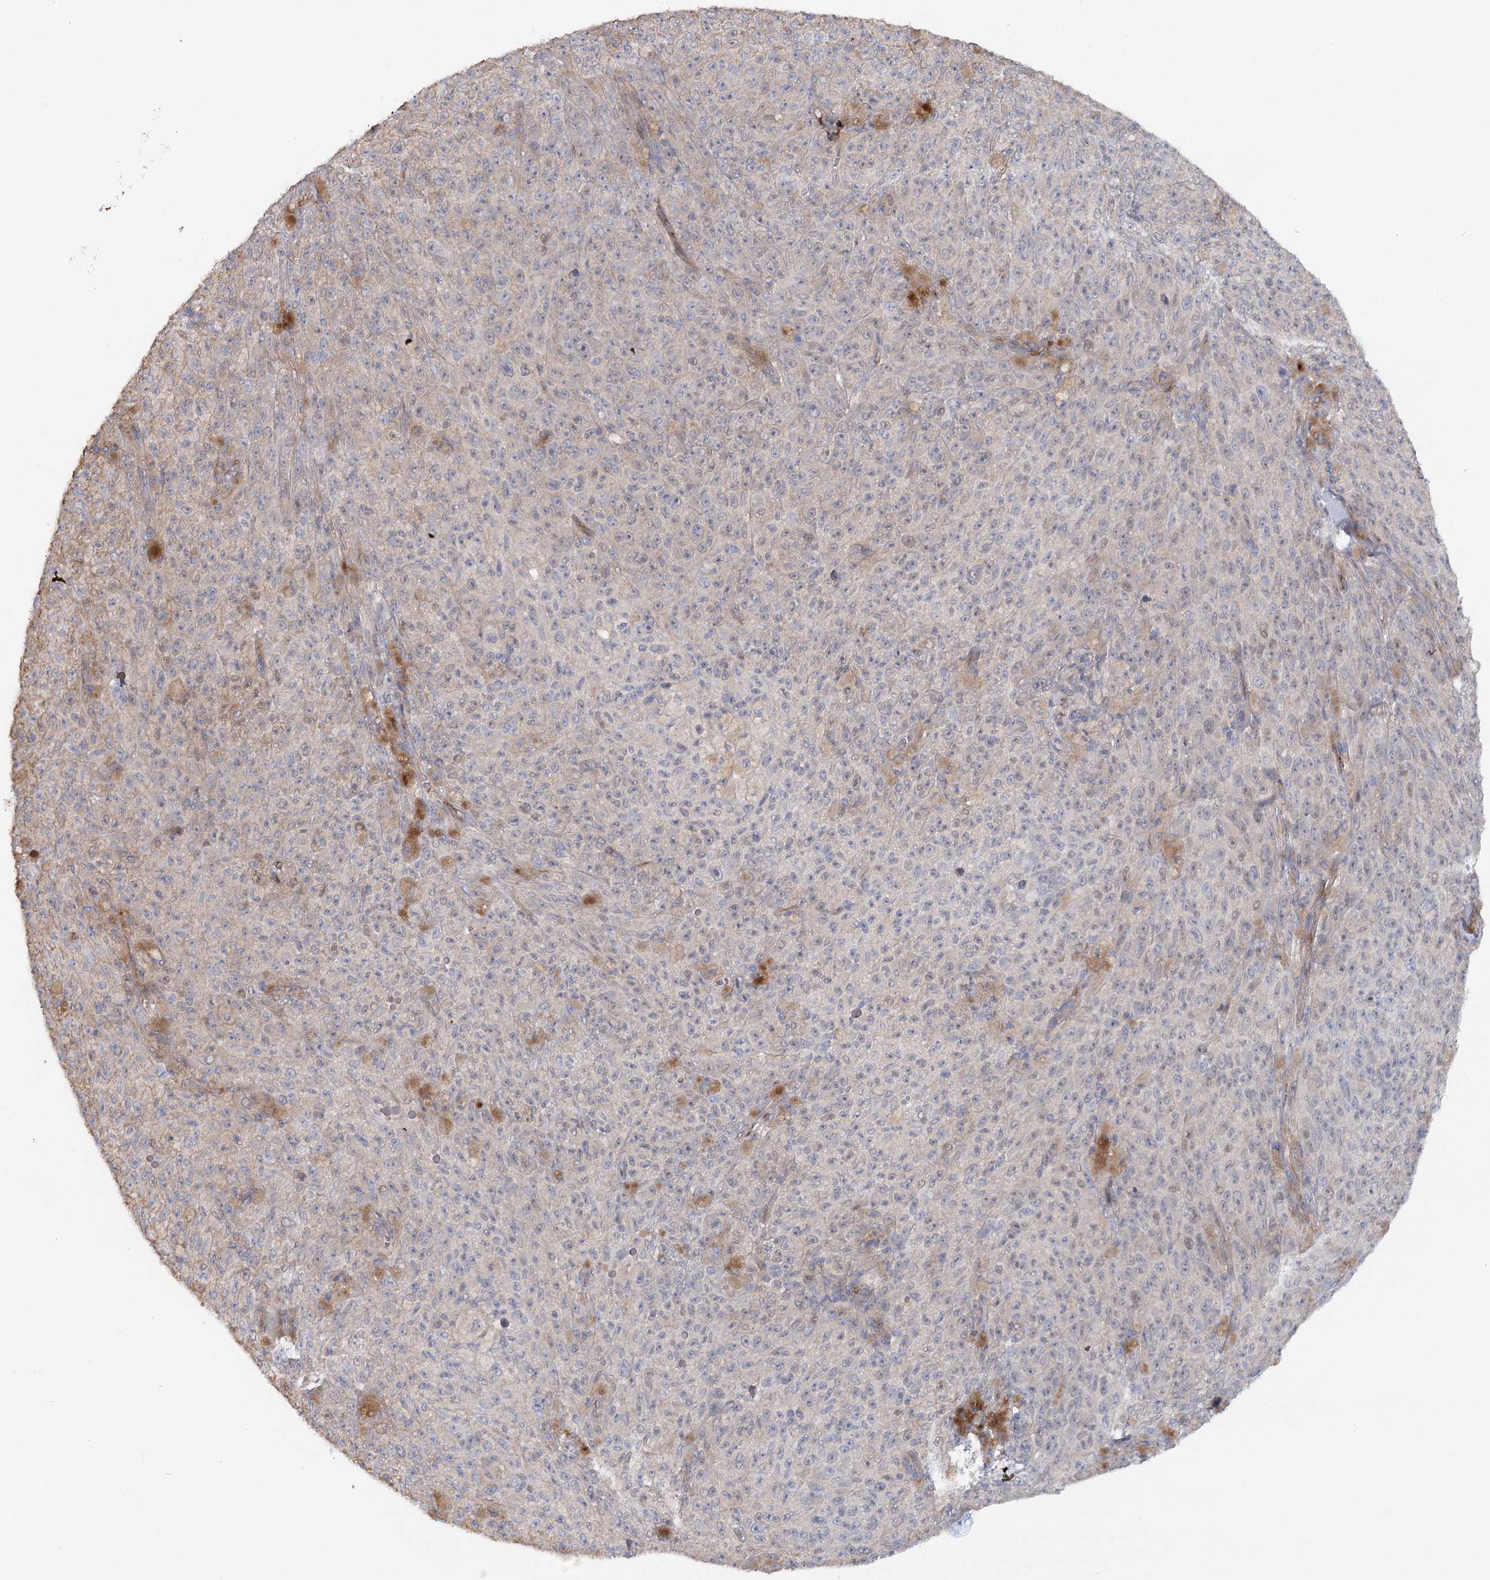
{"staining": {"intensity": "negative", "quantity": "none", "location": "none"}, "tissue": "melanoma", "cell_type": "Tumor cells", "image_type": "cancer", "snomed": [{"axis": "morphology", "description": "Malignant melanoma, NOS"}, {"axis": "topography", "description": "Skin"}], "caption": "An immunohistochemistry (IHC) image of melanoma is shown. There is no staining in tumor cells of melanoma.", "gene": "MAP3K13", "patient": {"sex": "female", "age": 82}}